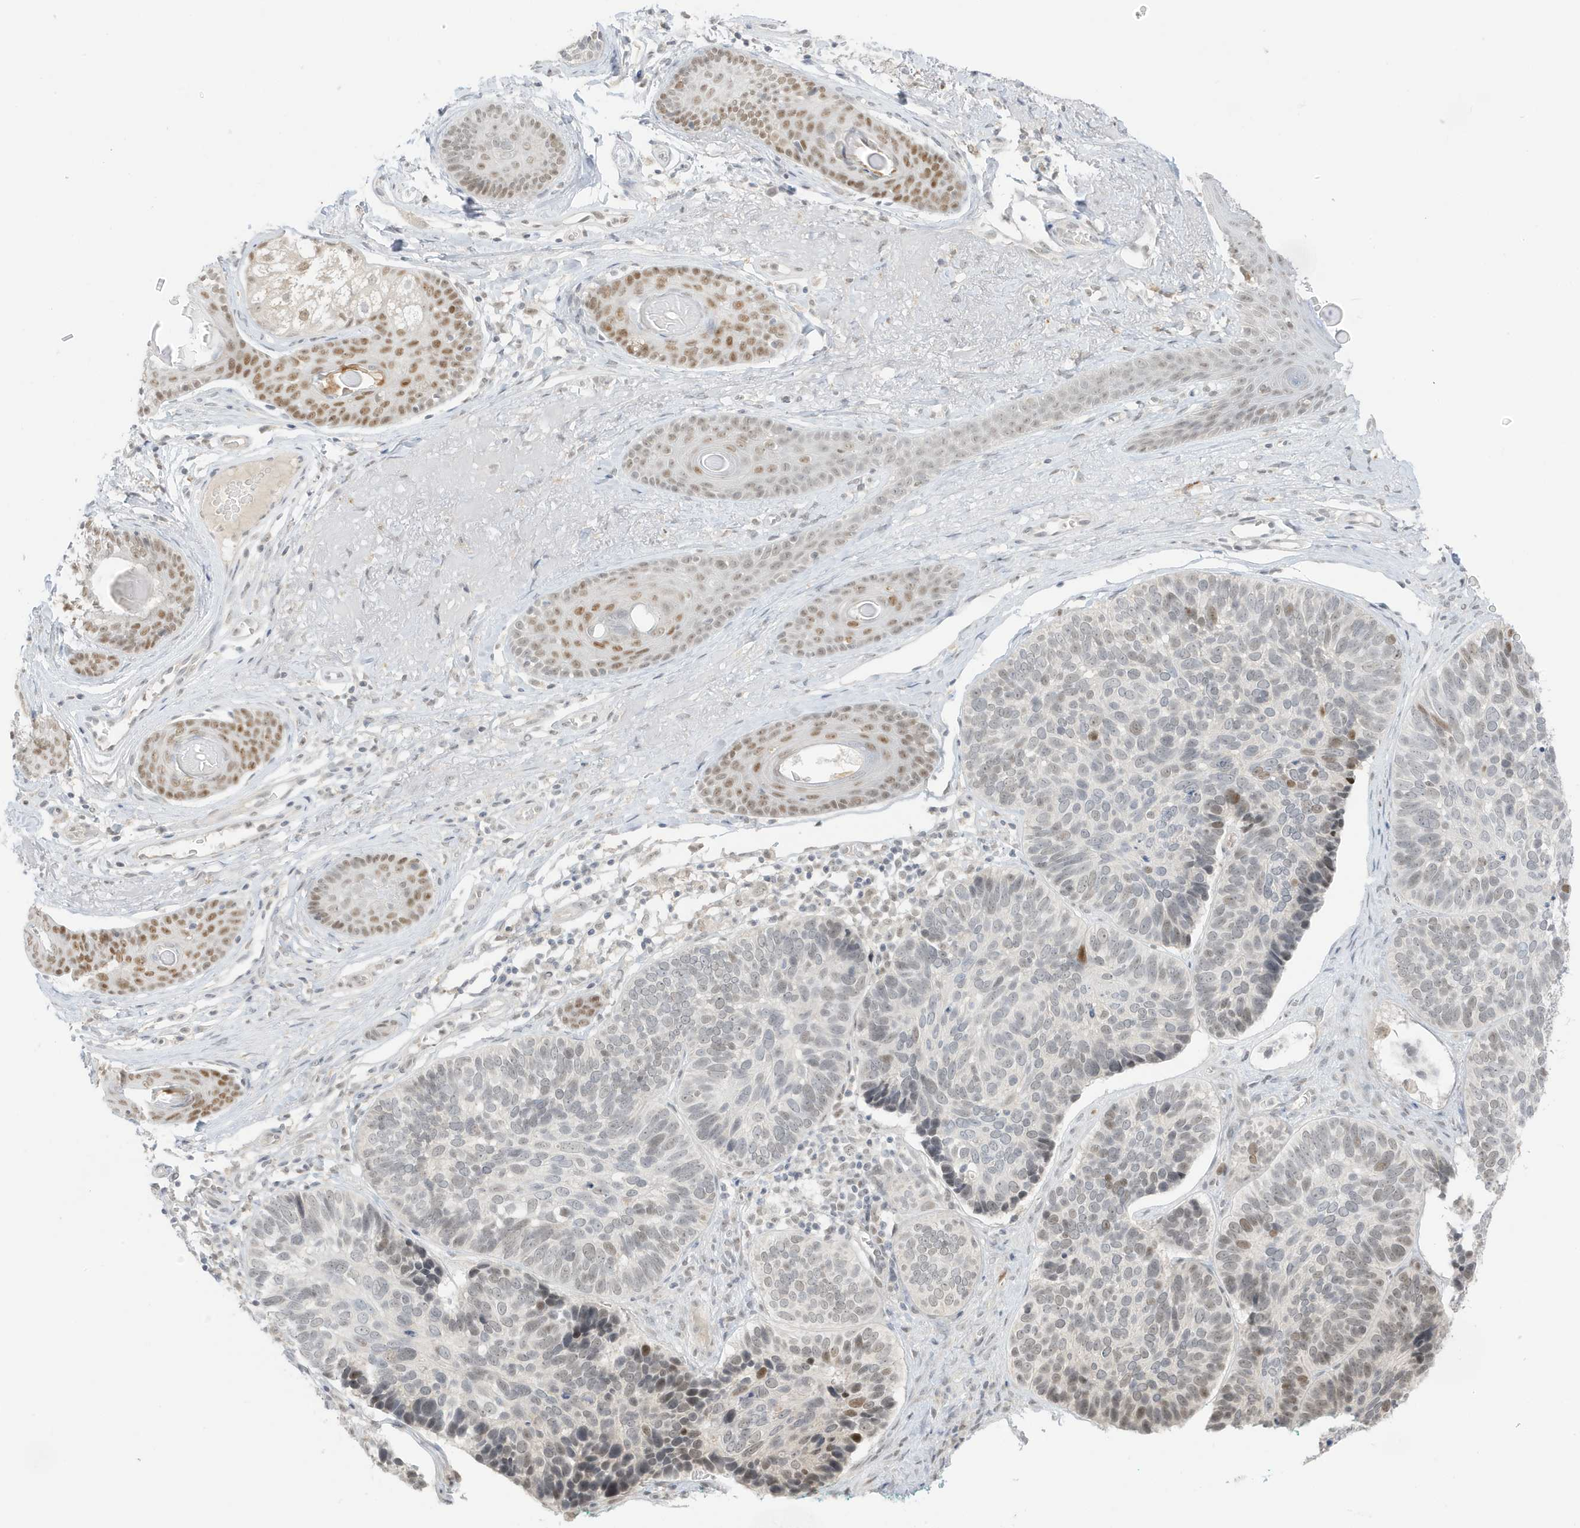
{"staining": {"intensity": "moderate", "quantity": "<25%", "location": "nuclear"}, "tissue": "skin cancer", "cell_type": "Tumor cells", "image_type": "cancer", "snomed": [{"axis": "morphology", "description": "Basal cell carcinoma"}, {"axis": "topography", "description": "Skin"}], "caption": "The photomicrograph reveals immunohistochemical staining of basal cell carcinoma (skin). There is moderate nuclear positivity is appreciated in approximately <25% of tumor cells.", "gene": "MSL3", "patient": {"sex": "male", "age": 62}}